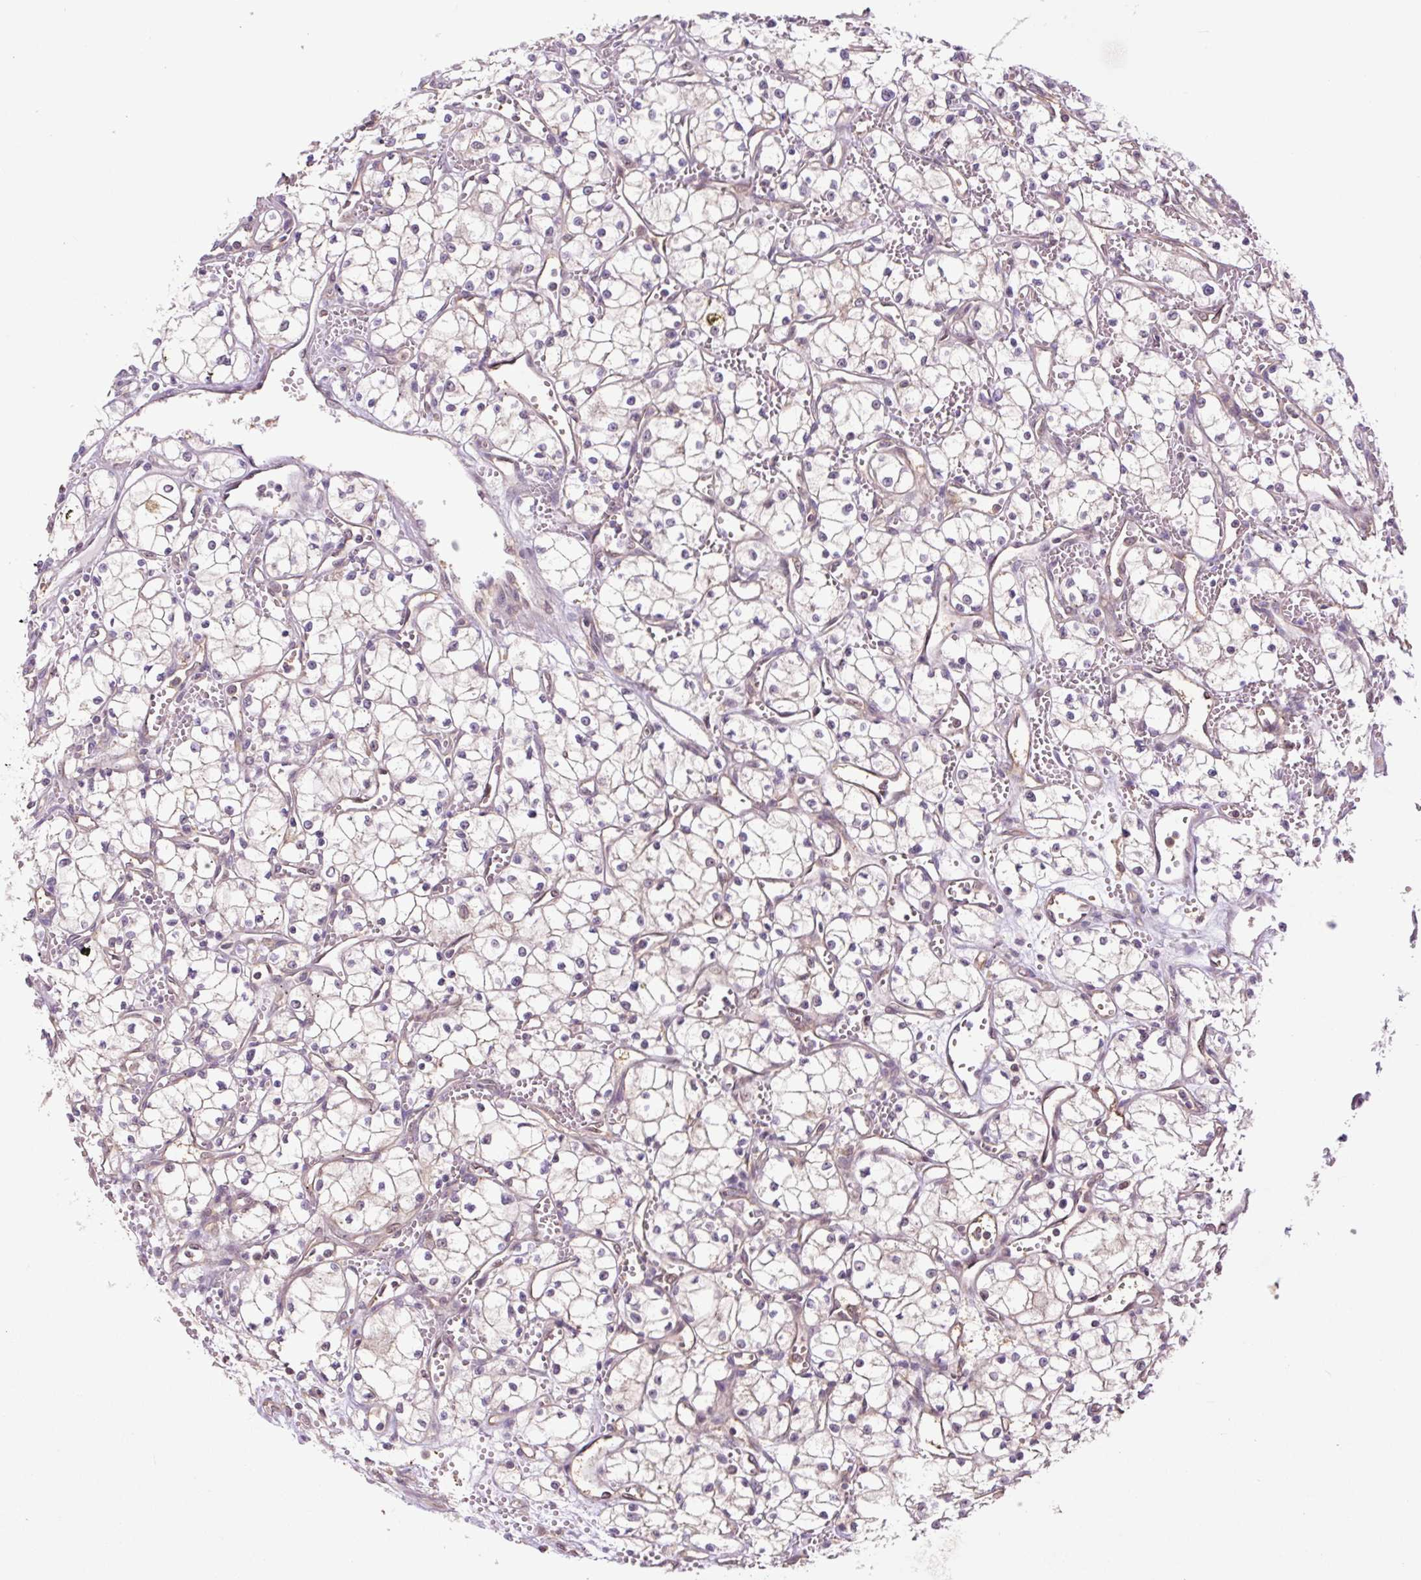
{"staining": {"intensity": "weak", "quantity": "<25%", "location": "cytoplasmic/membranous"}, "tissue": "renal cancer", "cell_type": "Tumor cells", "image_type": "cancer", "snomed": [{"axis": "morphology", "description": "Adenocarcinoma, NOS"}, {"axis": "topography", "description": "Kidney"}], "caption": "Tumor cells show no significant expression in renal adenocarcinoma.", "gene": "TPT1", "patient": {"sex": "male", "age": 59}}